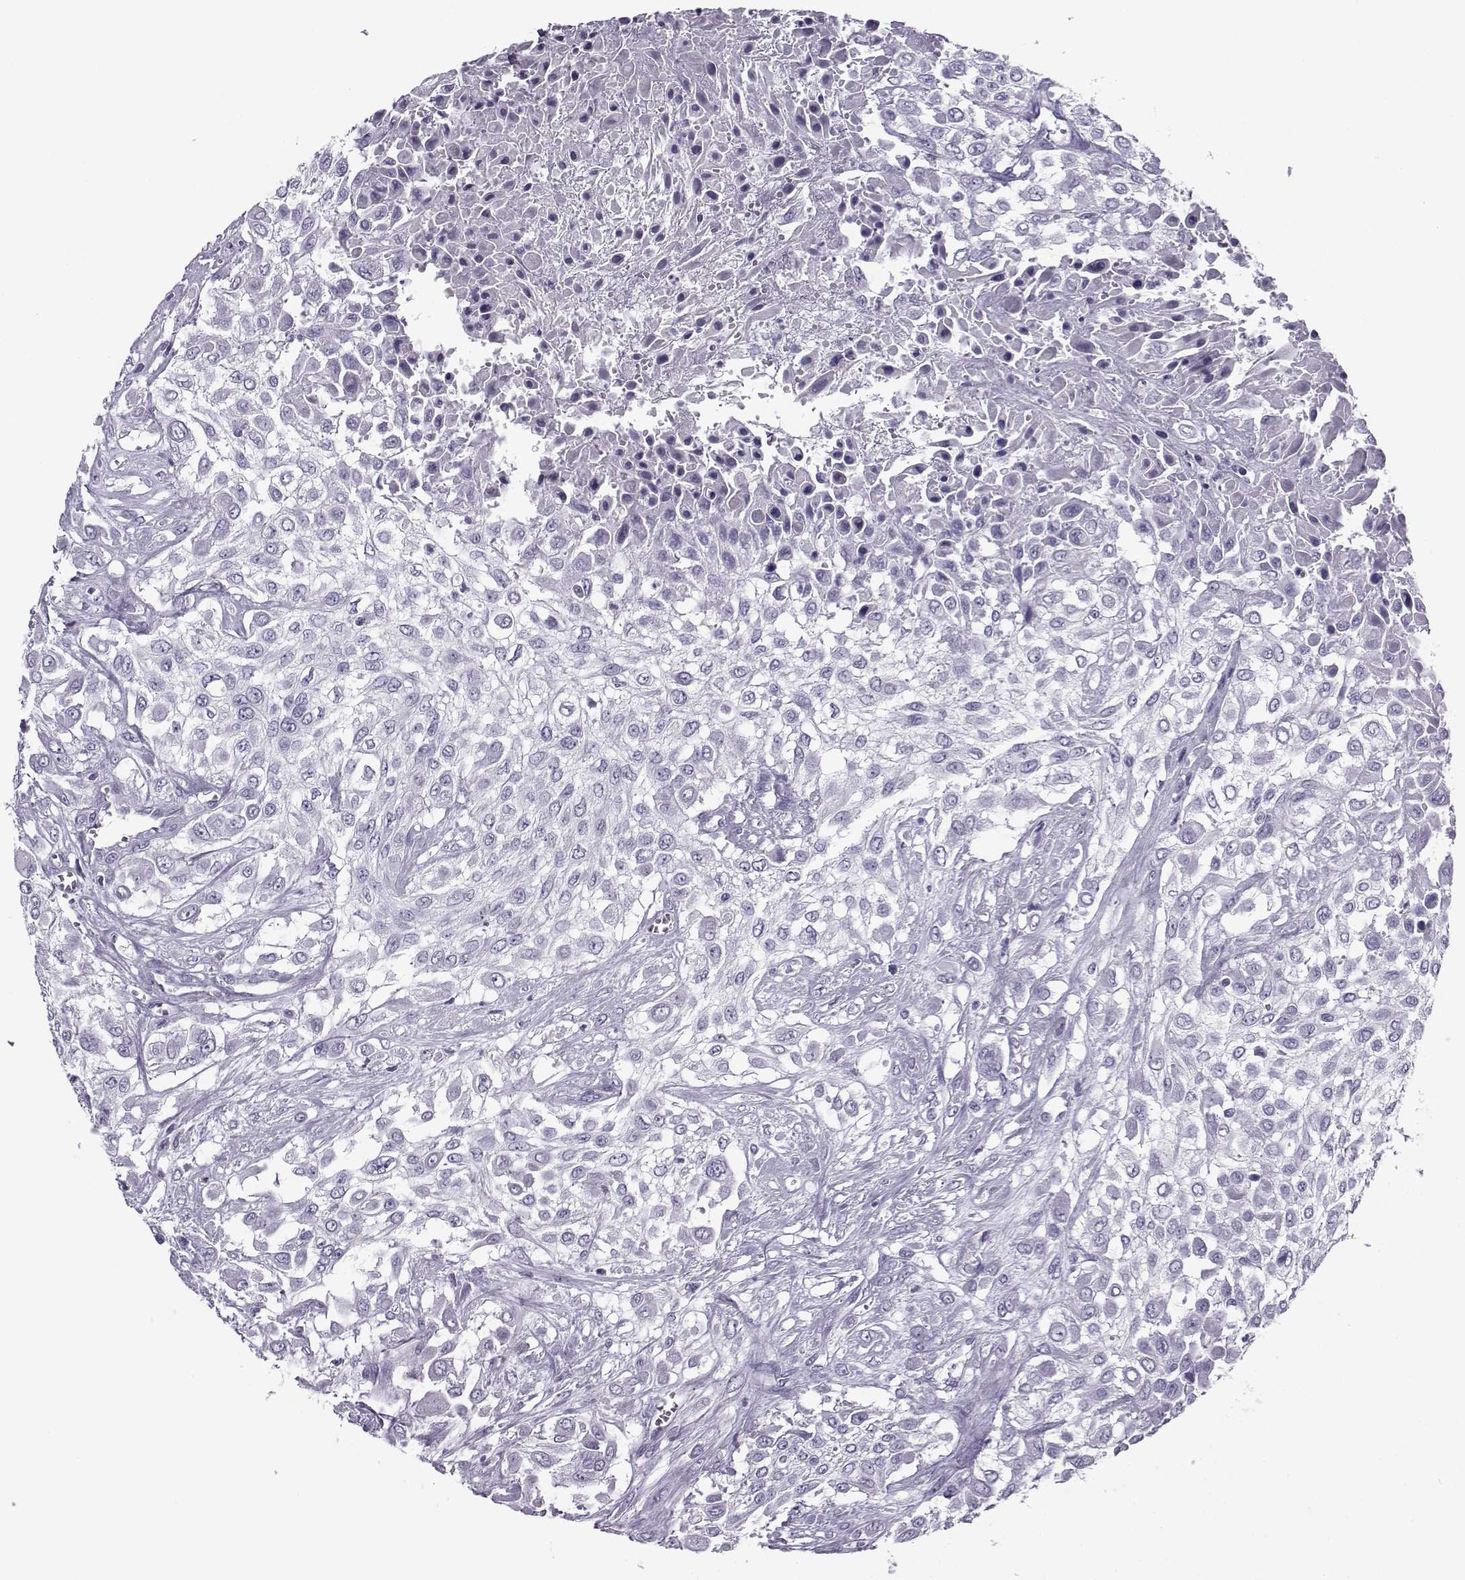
{"staining": {"intensity": "negative", "quantity": "none", "location": "none"}, "tissue": "urothelial cancer", "cell_type": "Tumor cells", "image_type": "cancer", "snomed": [{"axis": "morphology", "description": "Urothelial carcinoma, High grade"}, {"axis": "topography", "description": "Urinary bladder"}], "caption": "A high-resolution image shows immunohistochemistry (IHC) staining of urothelial cancer, which exhibits no significant staining in tumor cells. Nuclei are stained in blue.", "gene": "OIP5", "patient": {"sex": "male", "age": 57}}